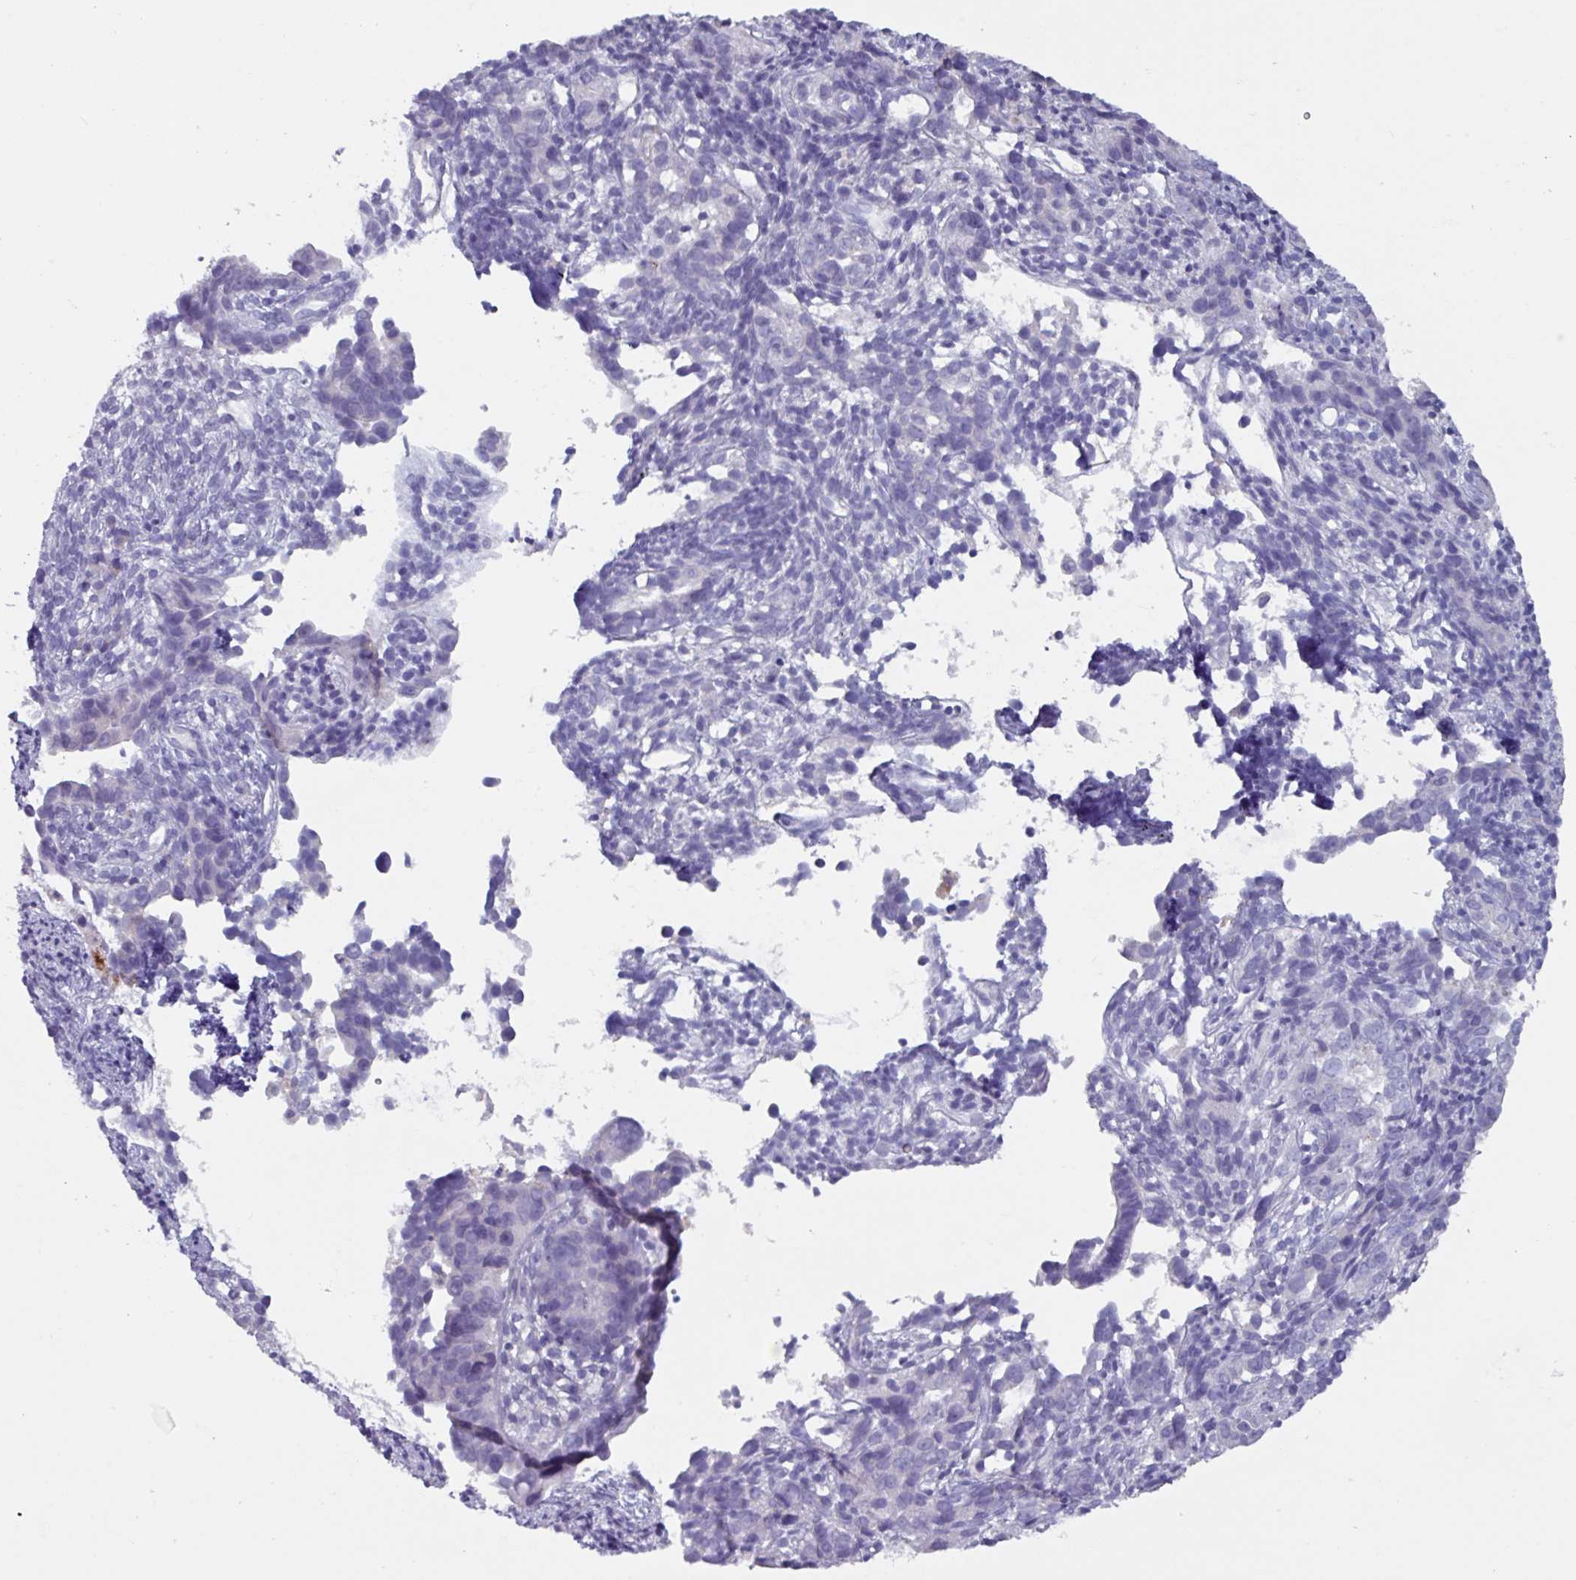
{"staining": {"intensity": "negative", "quantity": "none", "location": "none"}, "tissue": "endometrial cancer", "cell_type": "Tumor cells", "image_type": "cancer", "snomed": [{"axis": "morphology", "description": "Adenocarcinoma, NOS"}, {"axis": "topography", "description": "Endometrium"}], "caption": "The micrograph displays no staining of tumor cells in endometrial cancer (adenocarcinoma).", "gene": "OR2T10", "patient": {"sex": "female", "age": 57}}